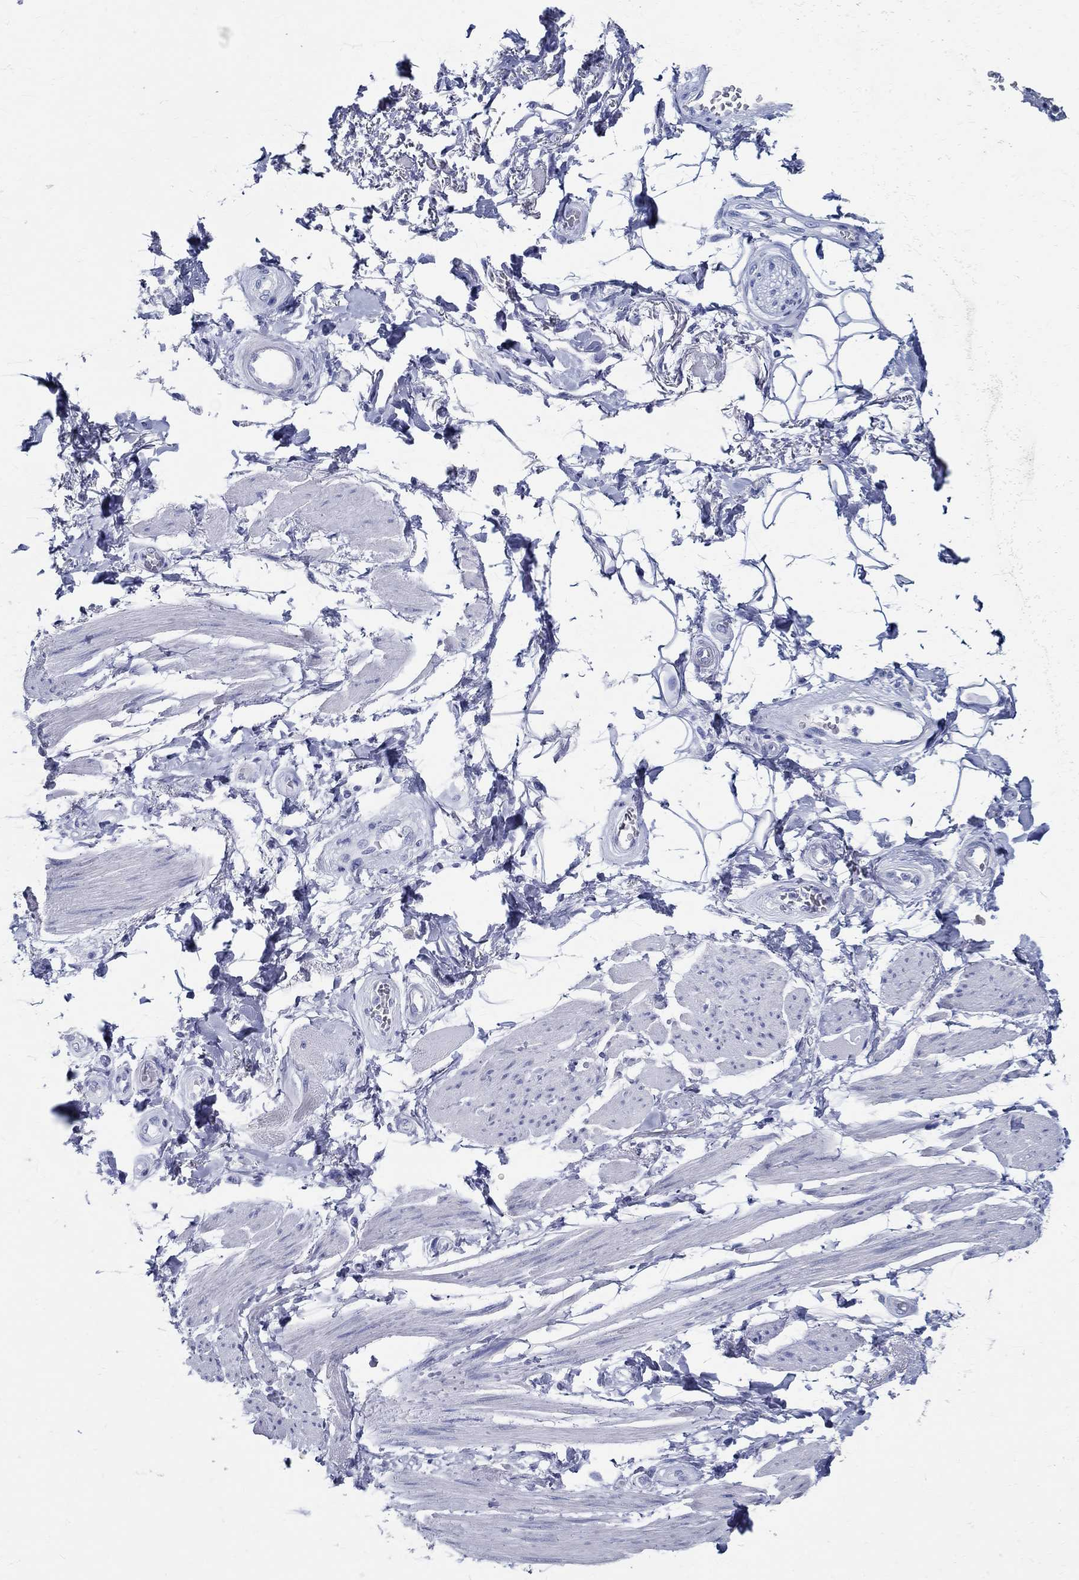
{"staining": {"intensity": "negative", "quantity": "none", "location": "none"}, "tissue": "adipose tissue", "cell_type": "Adipocytes", "image_type": "normal", "snomed": [{"axis": "morphology", "description": "Normal tissue, NOS"}, {"axis": "topography", "description": "Skeletal muscle"}, {"axis": "topography", "description": "Anal"}, {"axis": "topography", "description": "Peripheral nerve tissue"}], "caption": "A high-resolution micrograph shows IHC staining of unremarkable adipose tissue, which displays no significant expression in adipocytes.", "gene": "TSPAN16", "patient": {"sex": "male", "age": 53}}